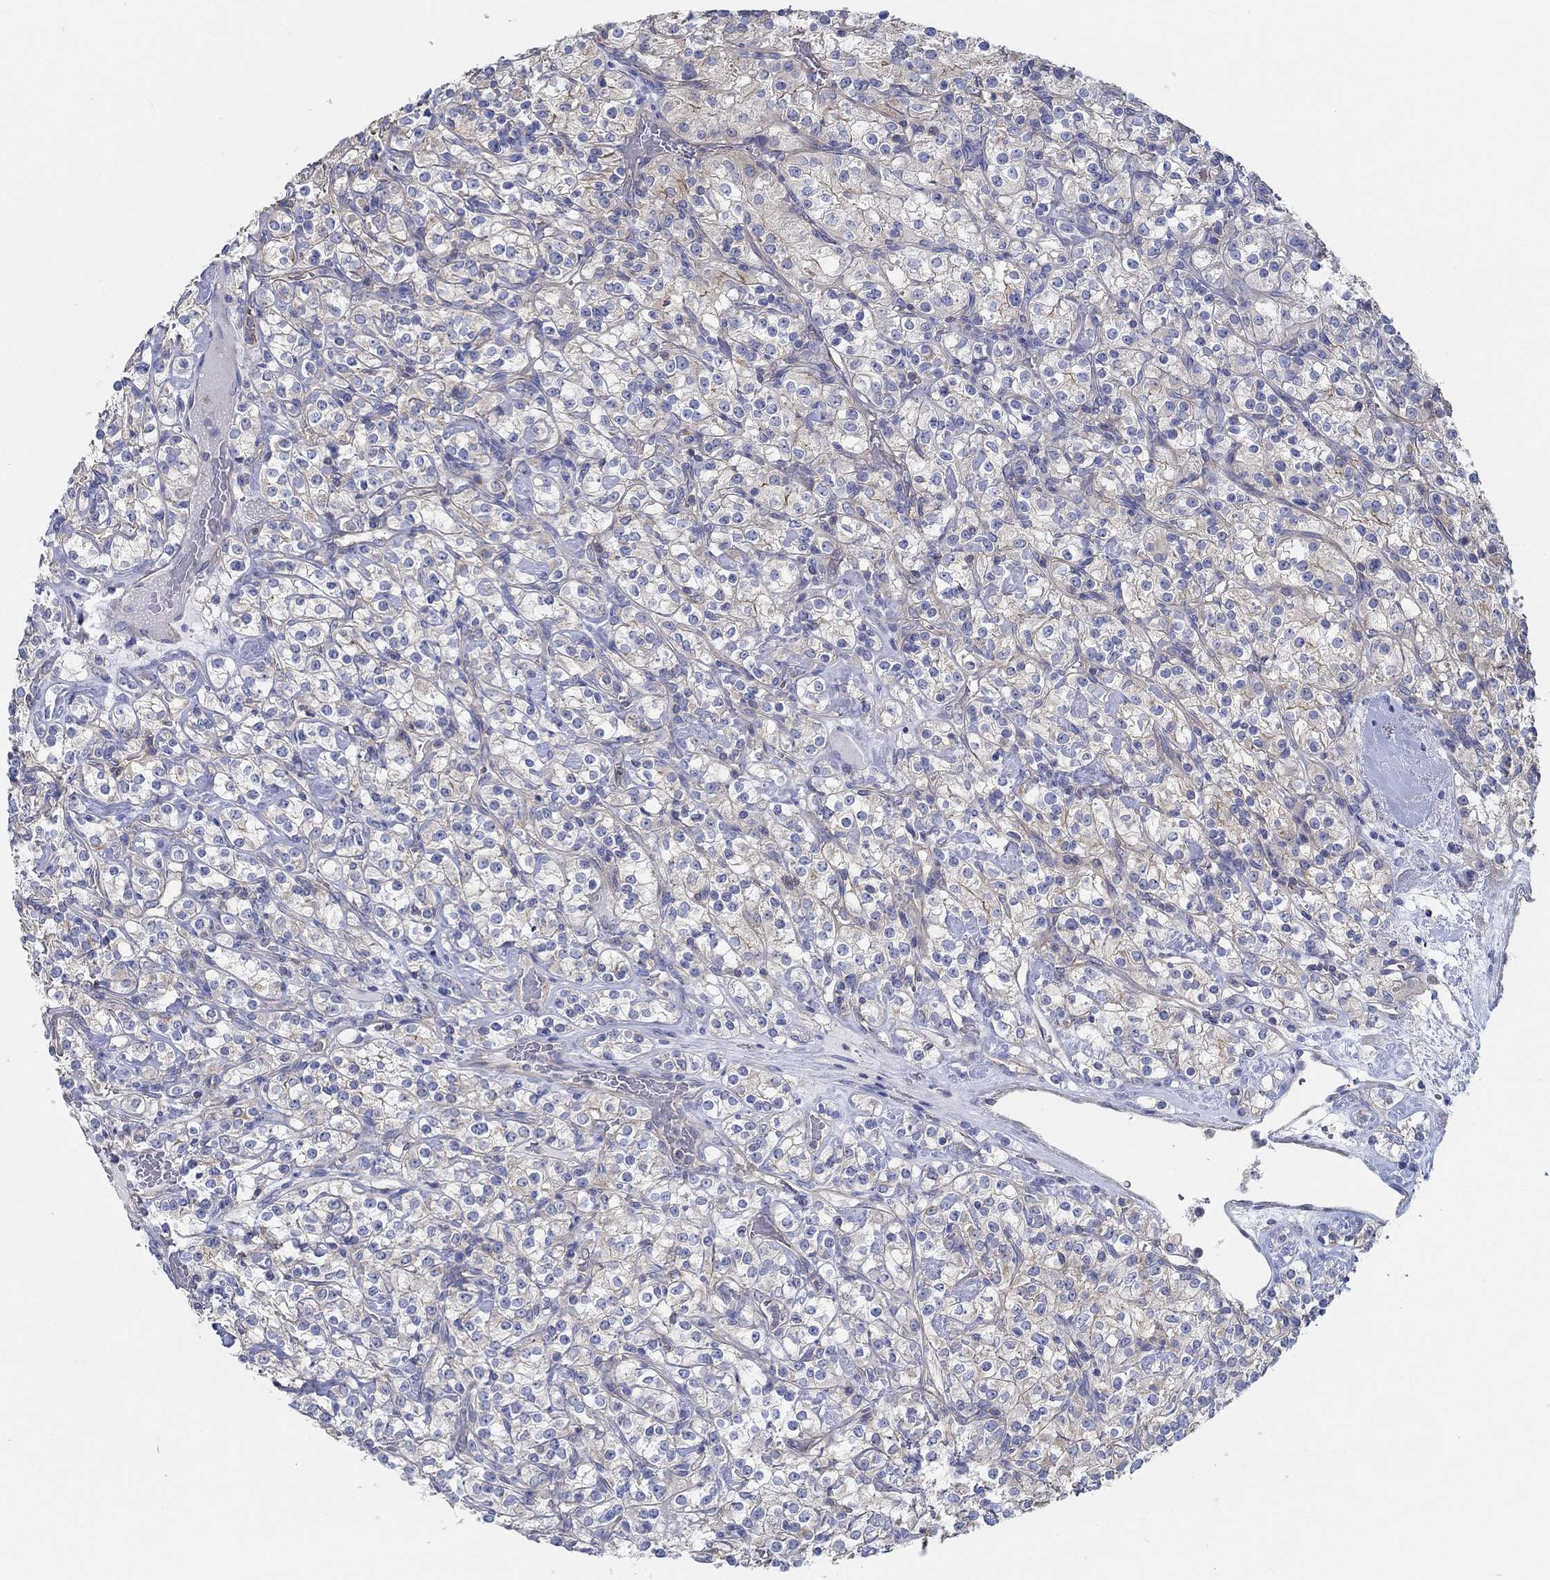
{"staining": {"intensity": "weak", "quantity": "<25%", "location": "cytoplasmic/membranous"}, "tissue": "renal cancer", "cell_type": "Tumor cells", "image_type": "cancer", "snomed": [{"axis": "morphology", "description": "Adenocarcinoma, NOS"}, {"axis": "topography", "description": "Kidney"}], "caption": "This is an IHC image of renal adenocarcinoma. There is no positivity in tumor cells.", "gene": "BBOF1", "patient": {"sex": "male", "age": 77}}